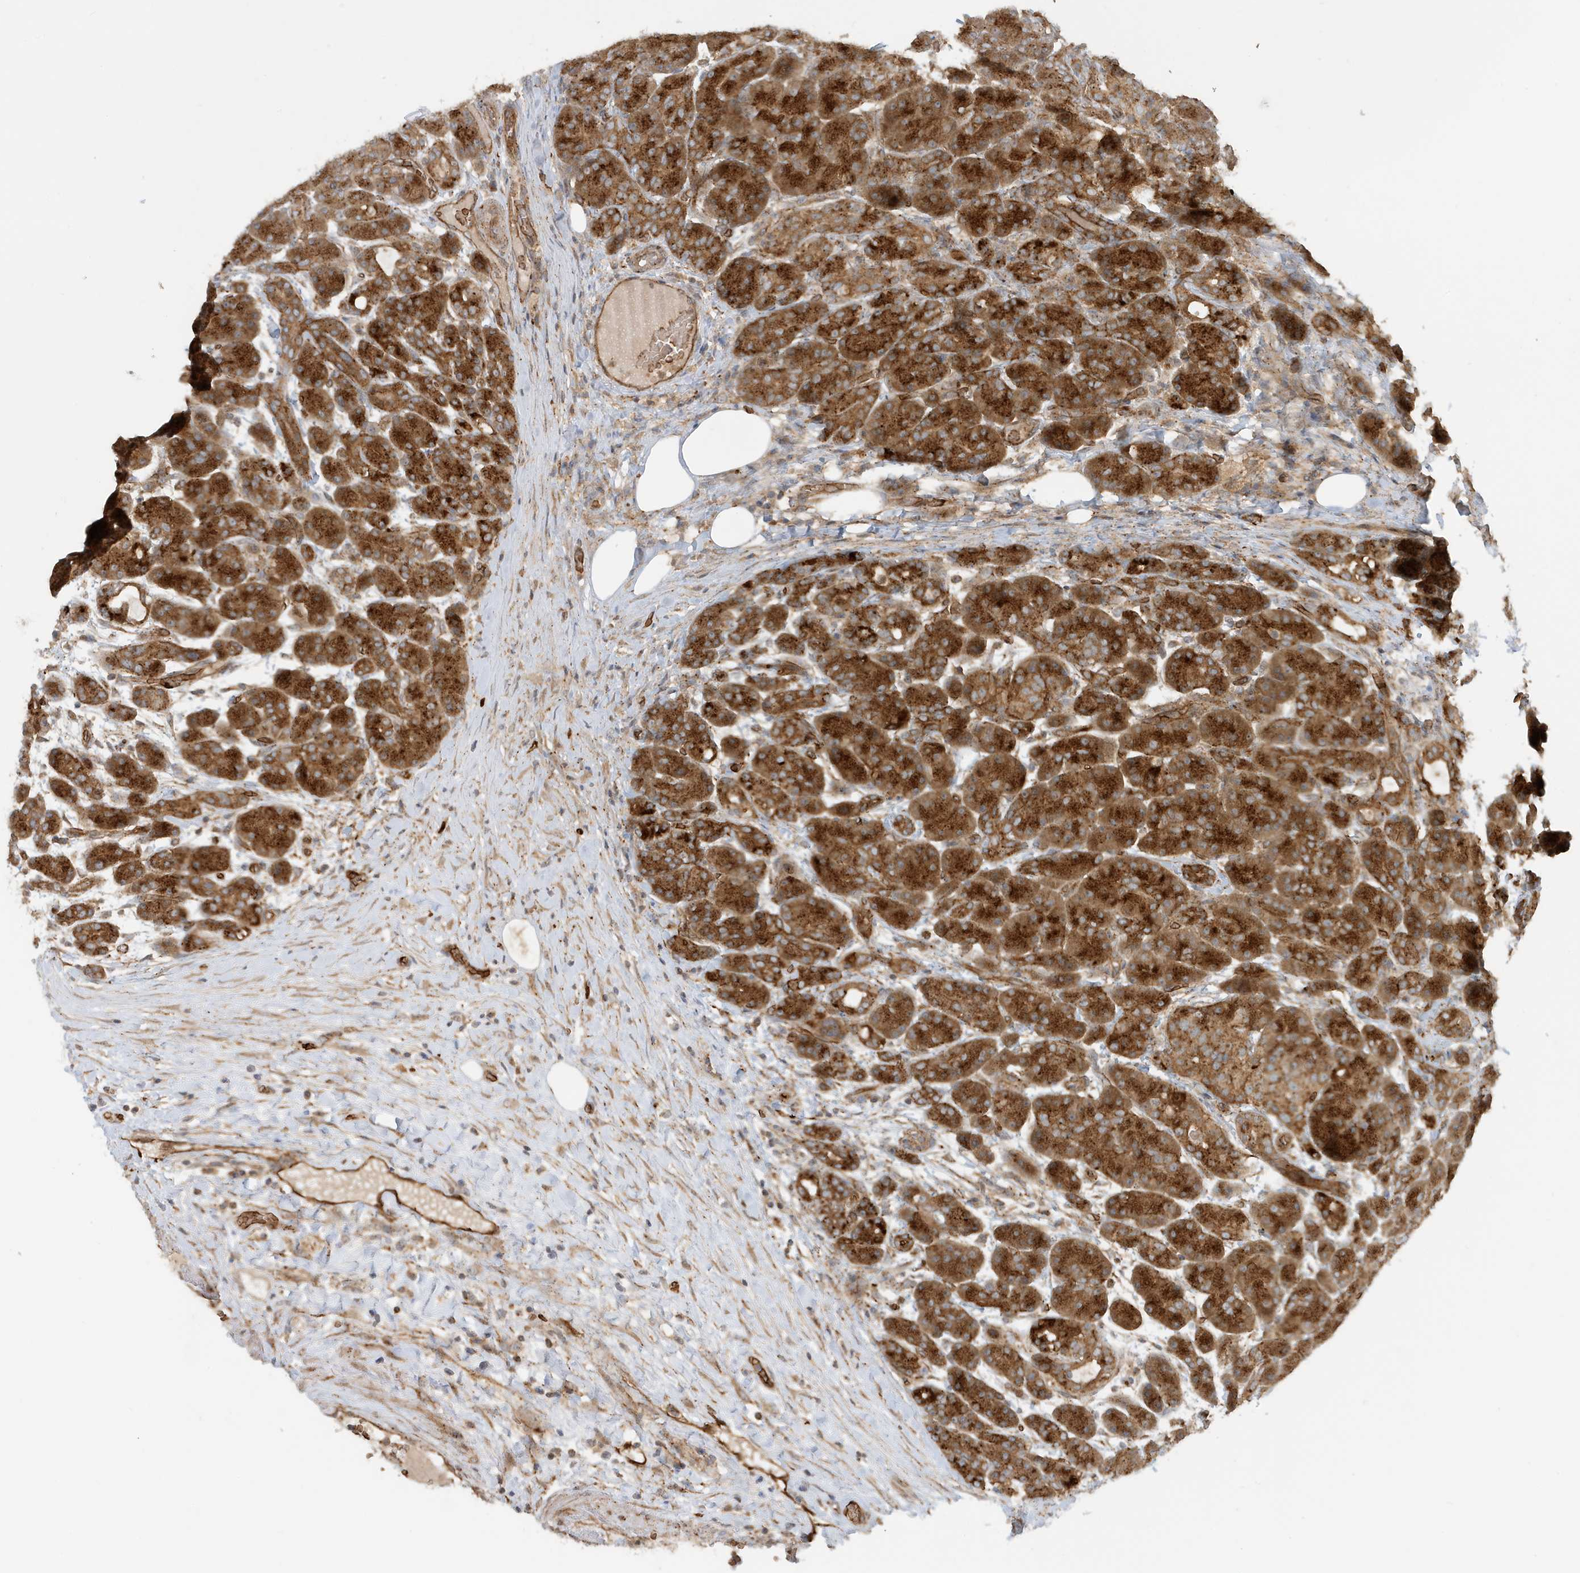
{"staining": {"intensity": "strong", "quantity": ">75%", "location": "cytoplasmic/membranous"}, "tissue": "pancreas", "cell_type": "Exocrine glandular cells", "image_type": "normal", "snomed": [{"axis": "morphology", "description": "Normal tissue, NOS"}, {"axis": "topography", "description": "Pancreas"}], "caption": "Exocrine glandular cells reveal strong cytoplasmic/membranous expression in approximately >75% of cells in normal pancreas. The staining is performed using DAB (3,3'-diaminobenzidine) brown chromogen to label protein expression. The nuclei are counter-stained blue using hematoxylin.", "gene": "FYCO1", "patient": {"sex": "male", "age": 63}}